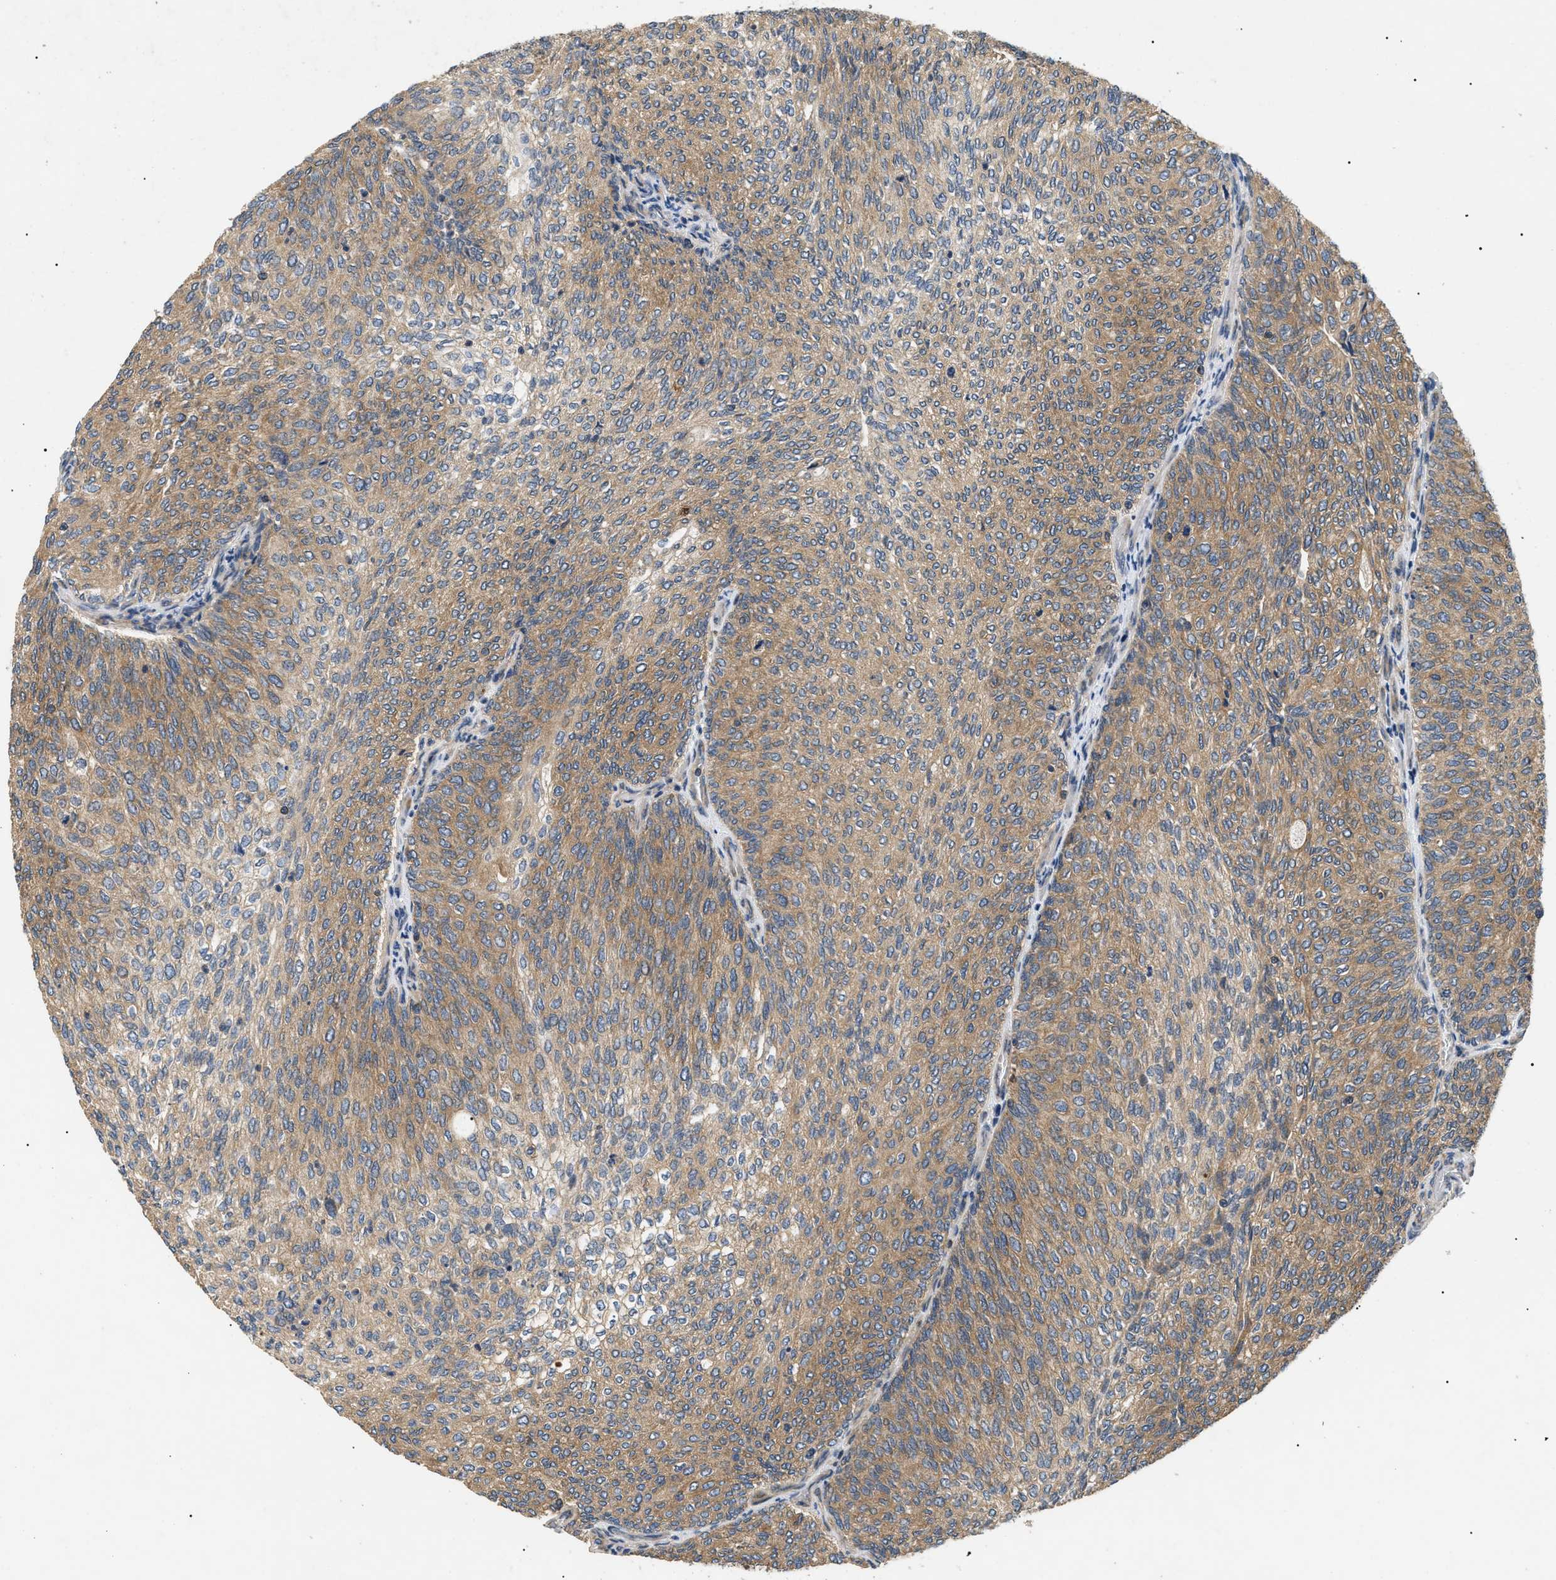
{"staining": {"intensity": "moderate", "quantity": ">75%", "location": "cytoplasmic/membranous"}, "tissue": "urothelial cancer", "cell_type": "Tumor cells", "image_type": "cancer", "snomed": [{"axis": "morphology", "description": "Urothelial carcinoma, Low grade"}, {"axis": "topography", "description": "Urinary bladder"}], "caption": "A high-resolution micrograph shows immunohistochemistry (IHC) staining of urothelial cancer, which shows moderate cytoplasmic/membranous positivity in approximately >75% of tumor cells. (Stains: DAB in brown, nuclei in blue, Microscopy: brightfield microscopy at high magnification).", "gene": "PPM1B", "patient": {"sex": "female", "age": 79}}